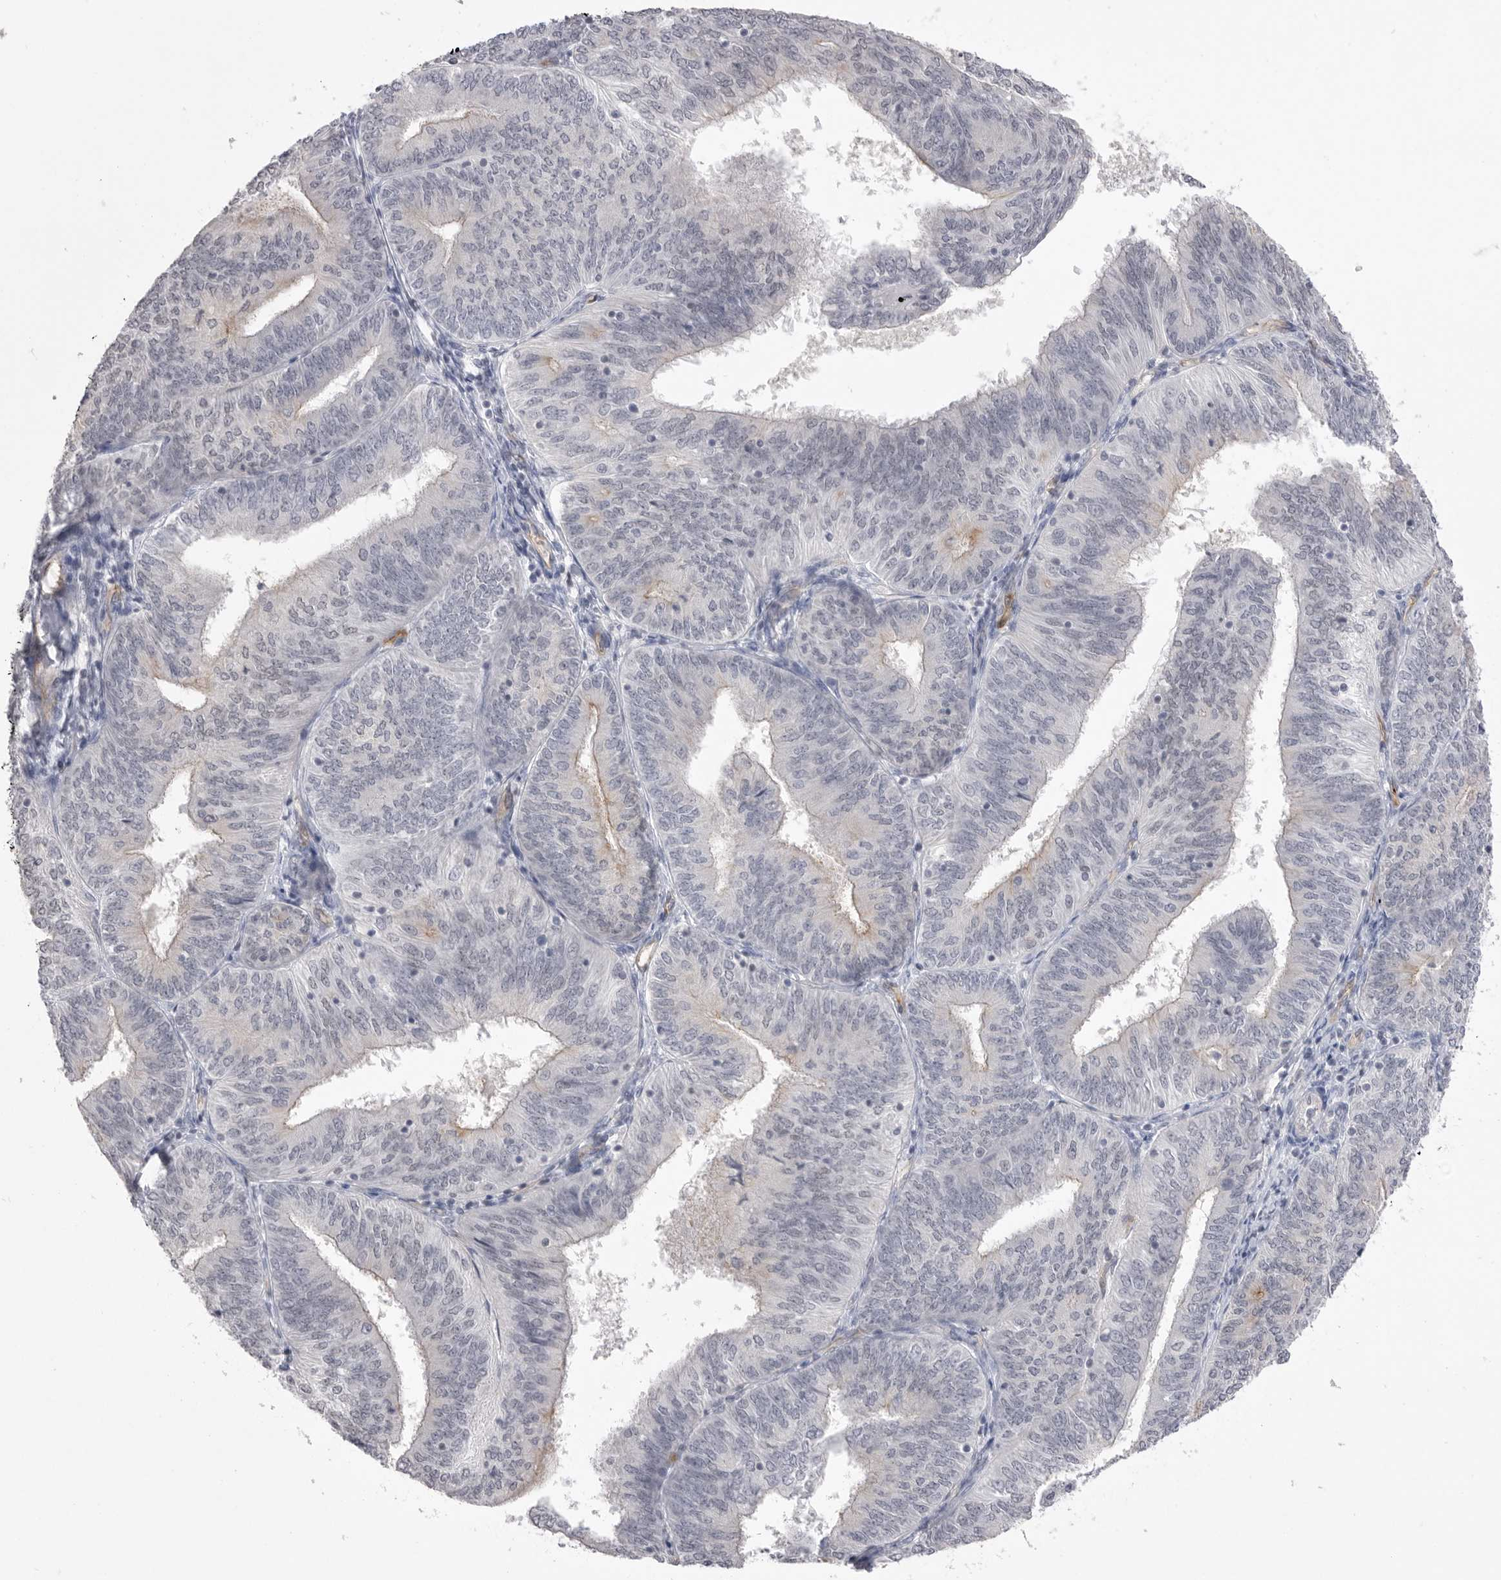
{"staining": {"intensity": "moderate", "quantity": "<25%", "location": "cytoplasmic/membranous"}, "tissue": "endometrial cancer", "cell_type": "Tumor cells", "image_type": "cancer", "snomed": [{"axis": "morphology", "description": "Adenocarcinoma, NOS"}, {"axis": "topography", "description": "Endometrium"}], "caption": "Immunohistochemistry (IHC) micrograph of human endometrial adenocarcinoma stained for a protein (brown), which exhibits low levels of moderate cytoplasmic/membranous positivity in about <25% of tumor cells.", "gene": "ZBTB7B", "patient": {"sex": "female", "age": 58}}